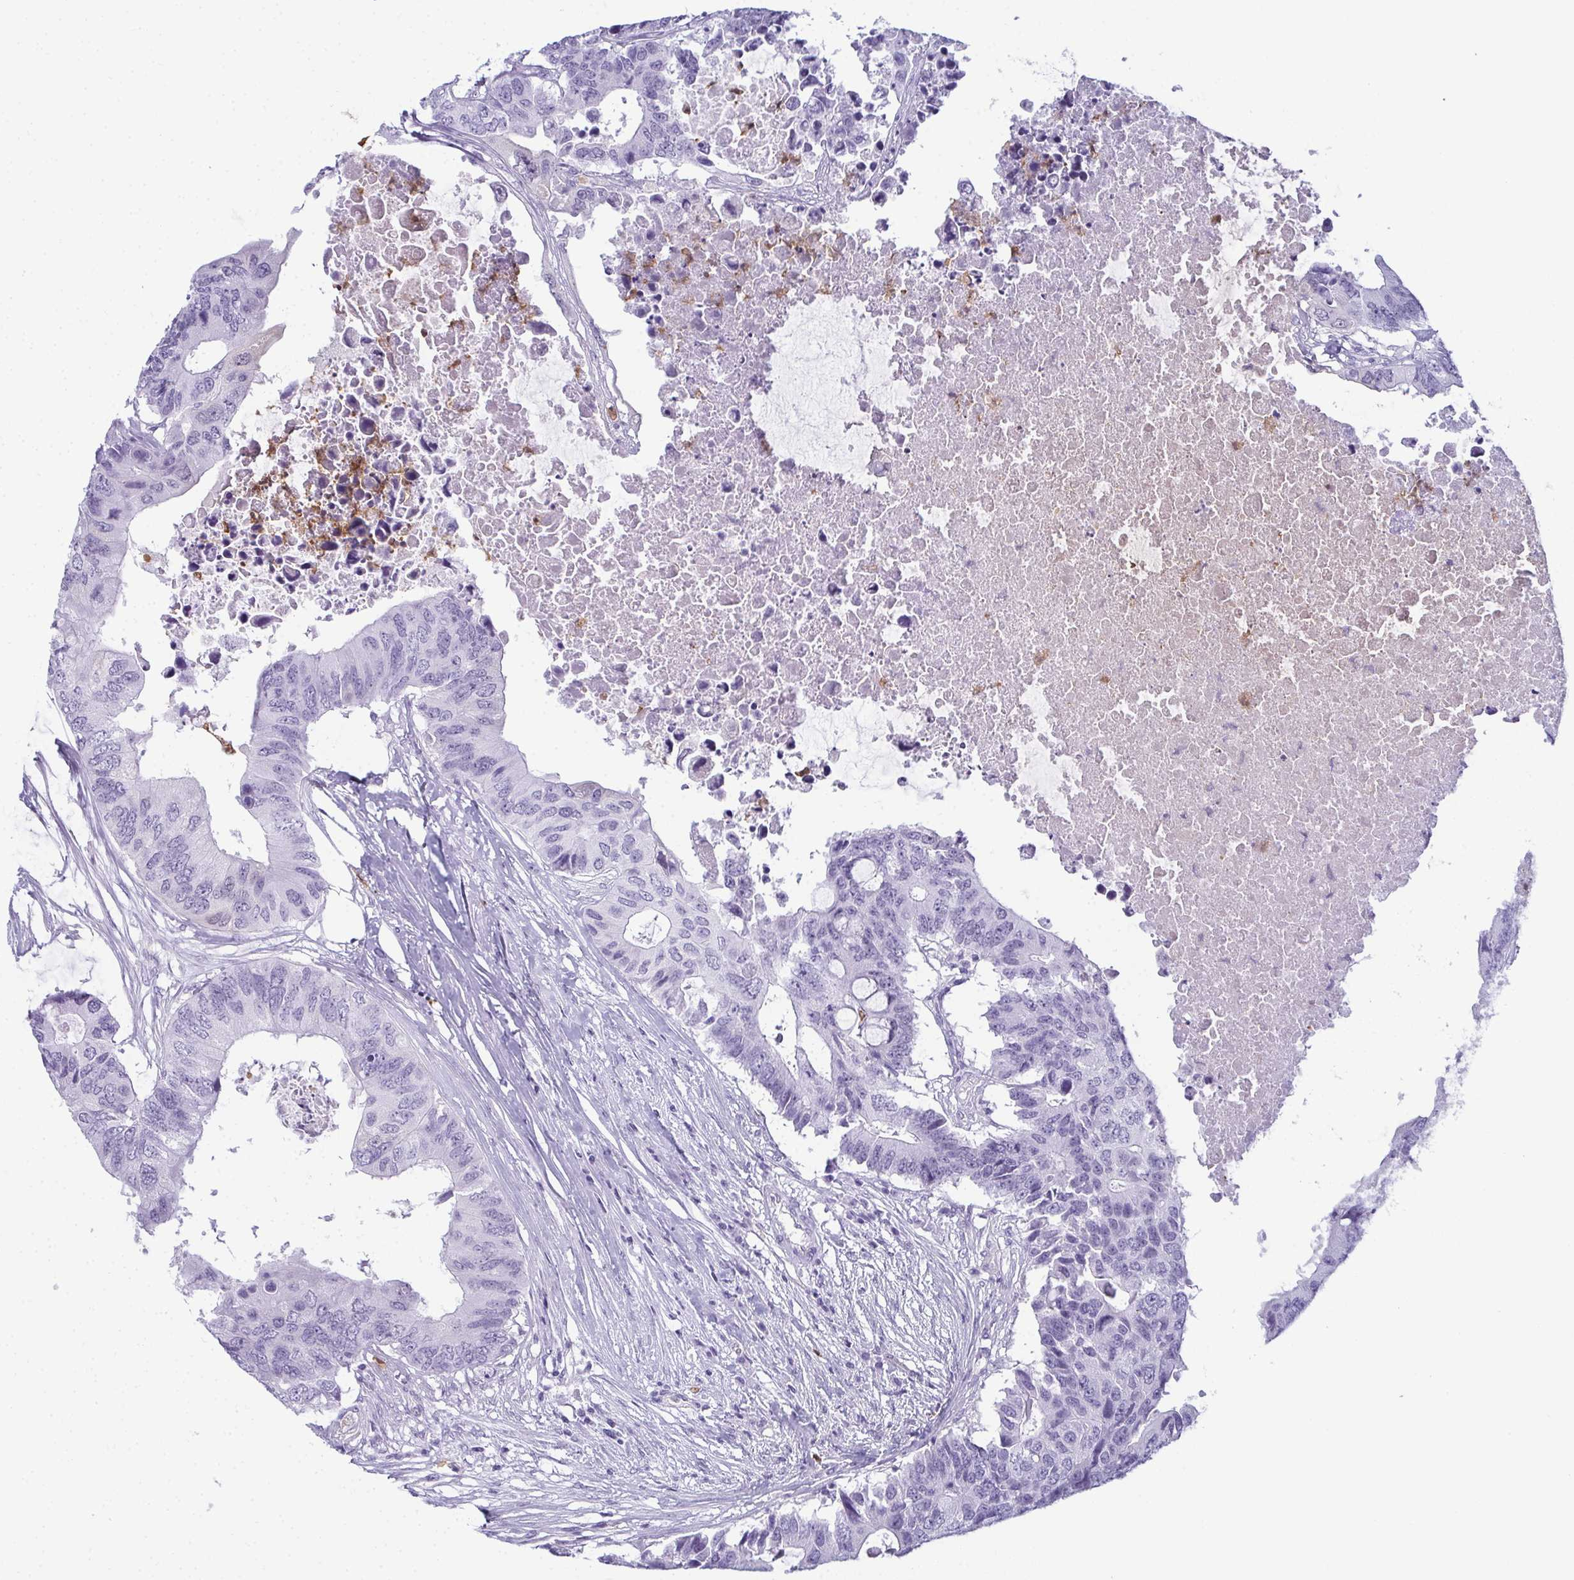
{"staining": {"intensity": "negative", "quantity": "none", "location": "none"}, "tissue": "colorectal cancer", "cell_type": "Tumor cells", "image_type": "cancer", "snomed": [{"axis": "morphology", "description": "Adenocarcinoma, NOS"}, {"axis": "topography", "description": "Colon"}], "caption": "Immunohistochemistry of colorectal adenocarcinoma exhibits no staining in tumor cells.", "gene": "CDA", "patient": {"sex": "male", "age": 71}}